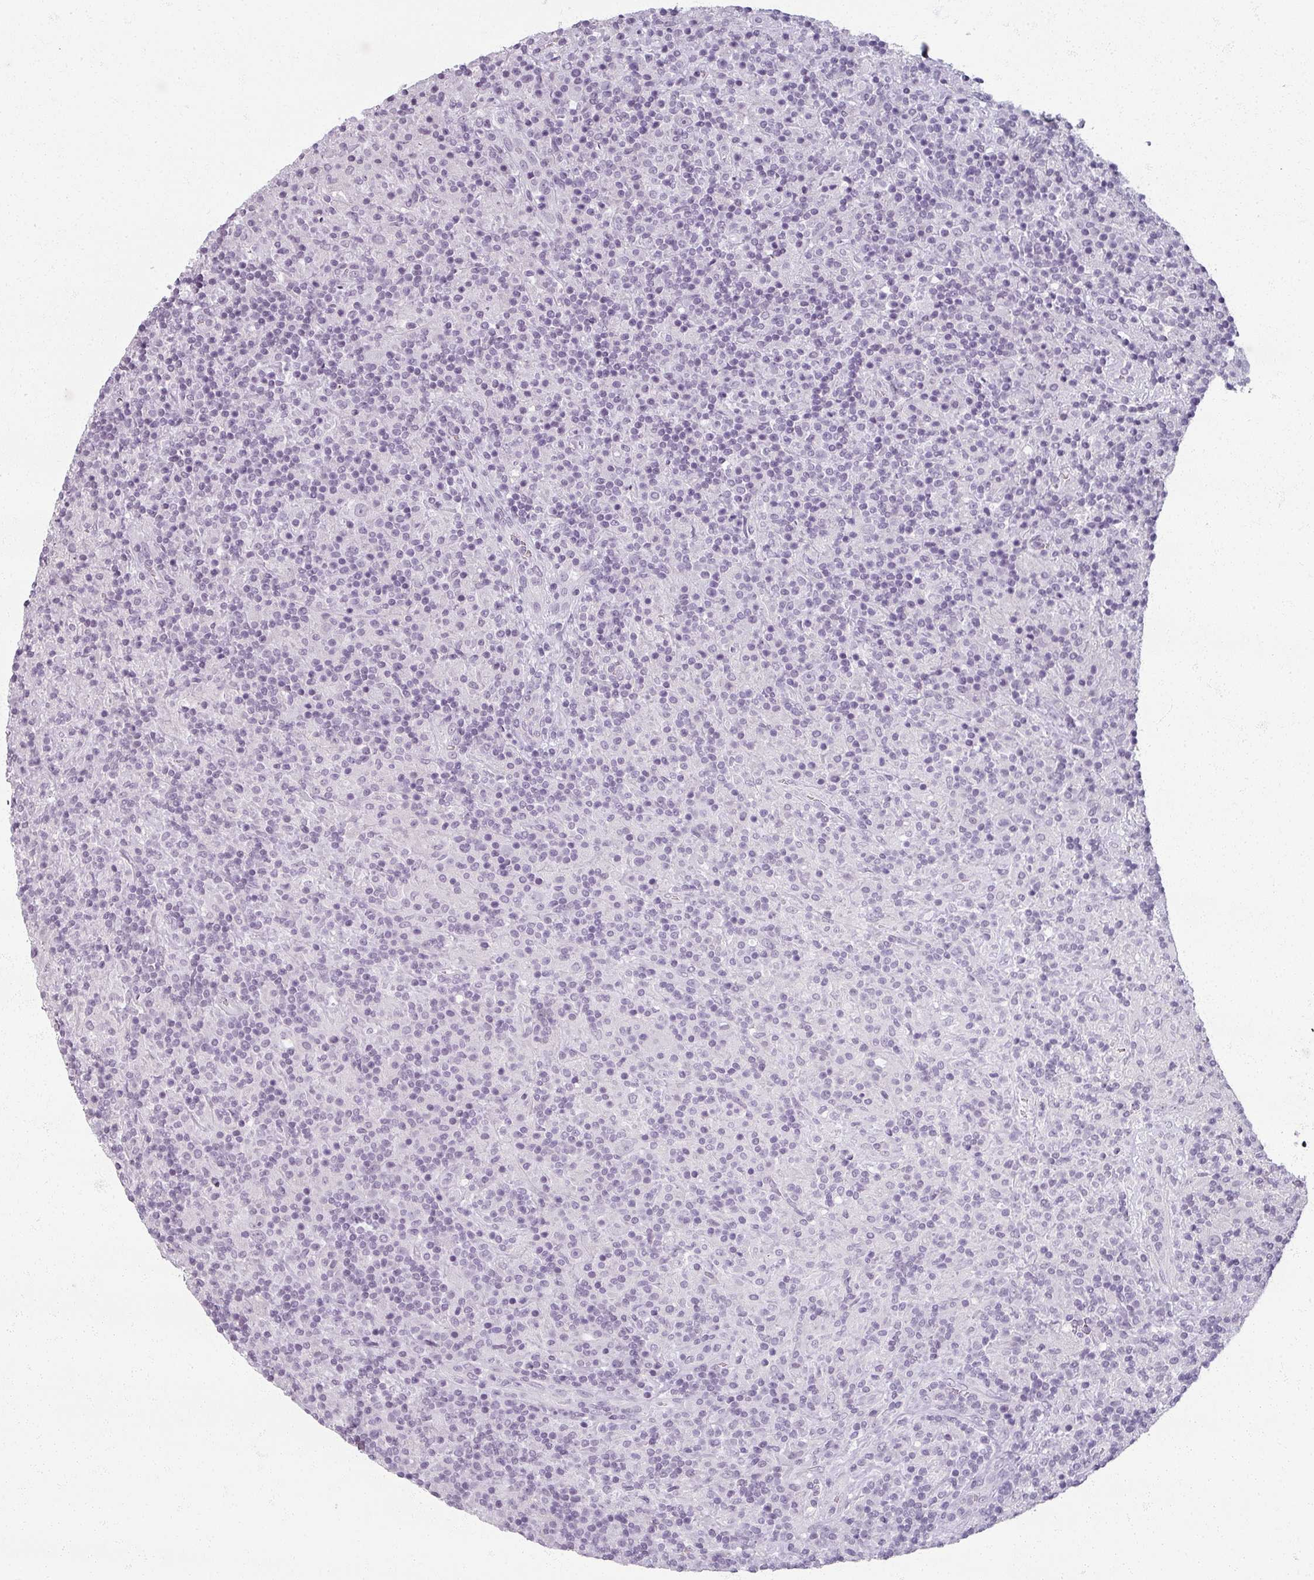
{"staining": {"intensity": "negative", "quantity": "none", "location": "none"}, "tissue": "lymphoma", "cell_type": "Tumor cells", "image_type": "cancer", "snomed": [{"axis": "morphology", "description": "Hodgkin's disease, NOS"}, {"axis": "topography", "description": "Lymph node"}], "caption": "This image is of lymphoma stained with IHC to label a protein in brown with the nuclei are counter-stained blue. There is no positivity in tumor cells.", "gene": "RFPL2", "patient": {"sex": "male", "age": 70}}